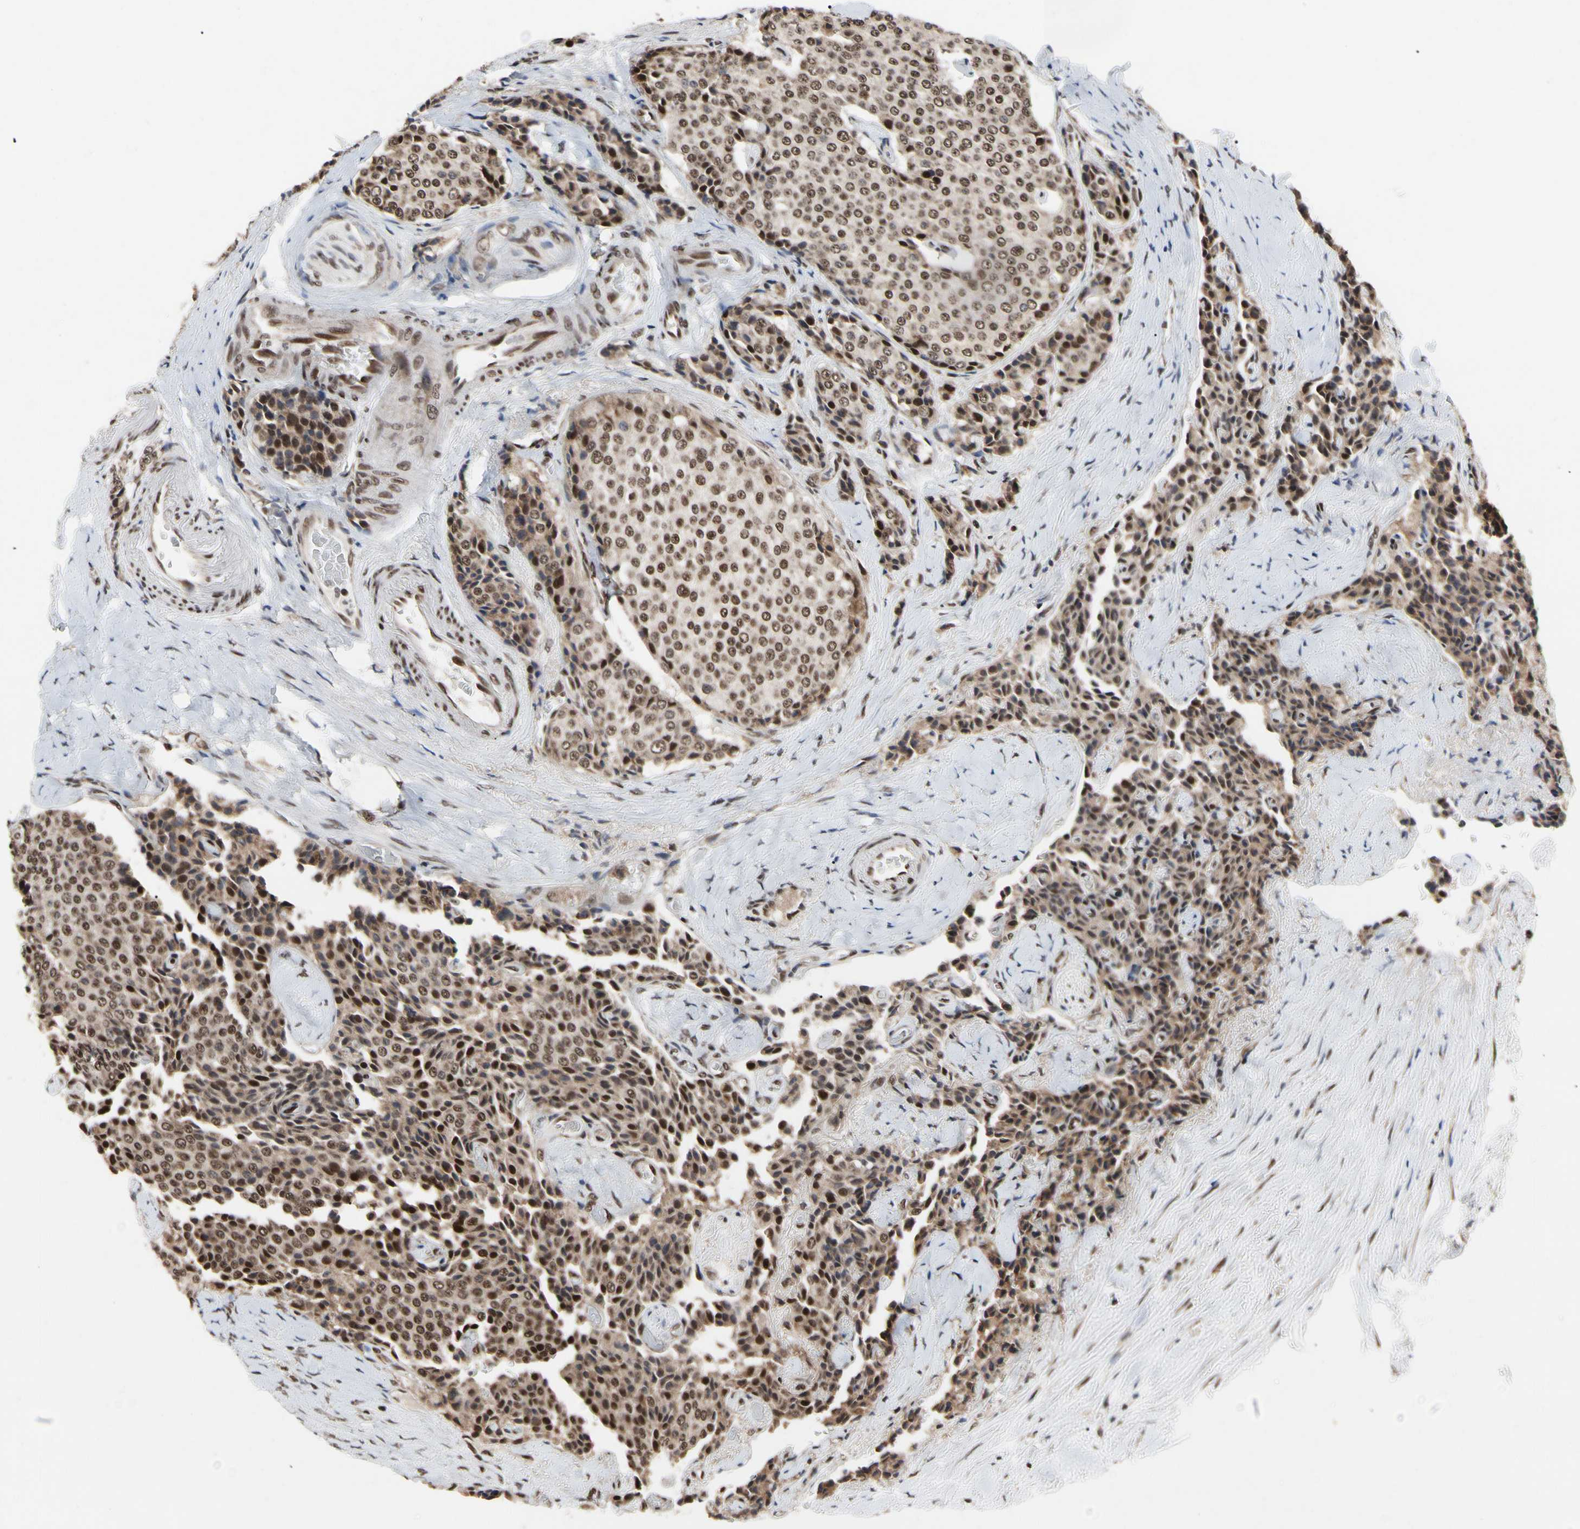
{"staining": {"intensity": "moderate", "quantity": ">75%", "location": "cytoplasmic/membranous,nuclear"}, "tissue": "carcinoid", "cell_type": "Tumor cells", "image_type": "cancer", "snomed": [{"axis": "morphology", "description": "Carcinoid, malignant, NOS"}, {"axis": "topography", "description": "Colon"}], "caption": "Protein staining of carcinoid tissue shows moderate cytoplasmic/membranous and nuclear positivity in approximately >75% of tumor cells.", "gene": "FAM98B", "patient": {"sex": "female", "age": 61}}